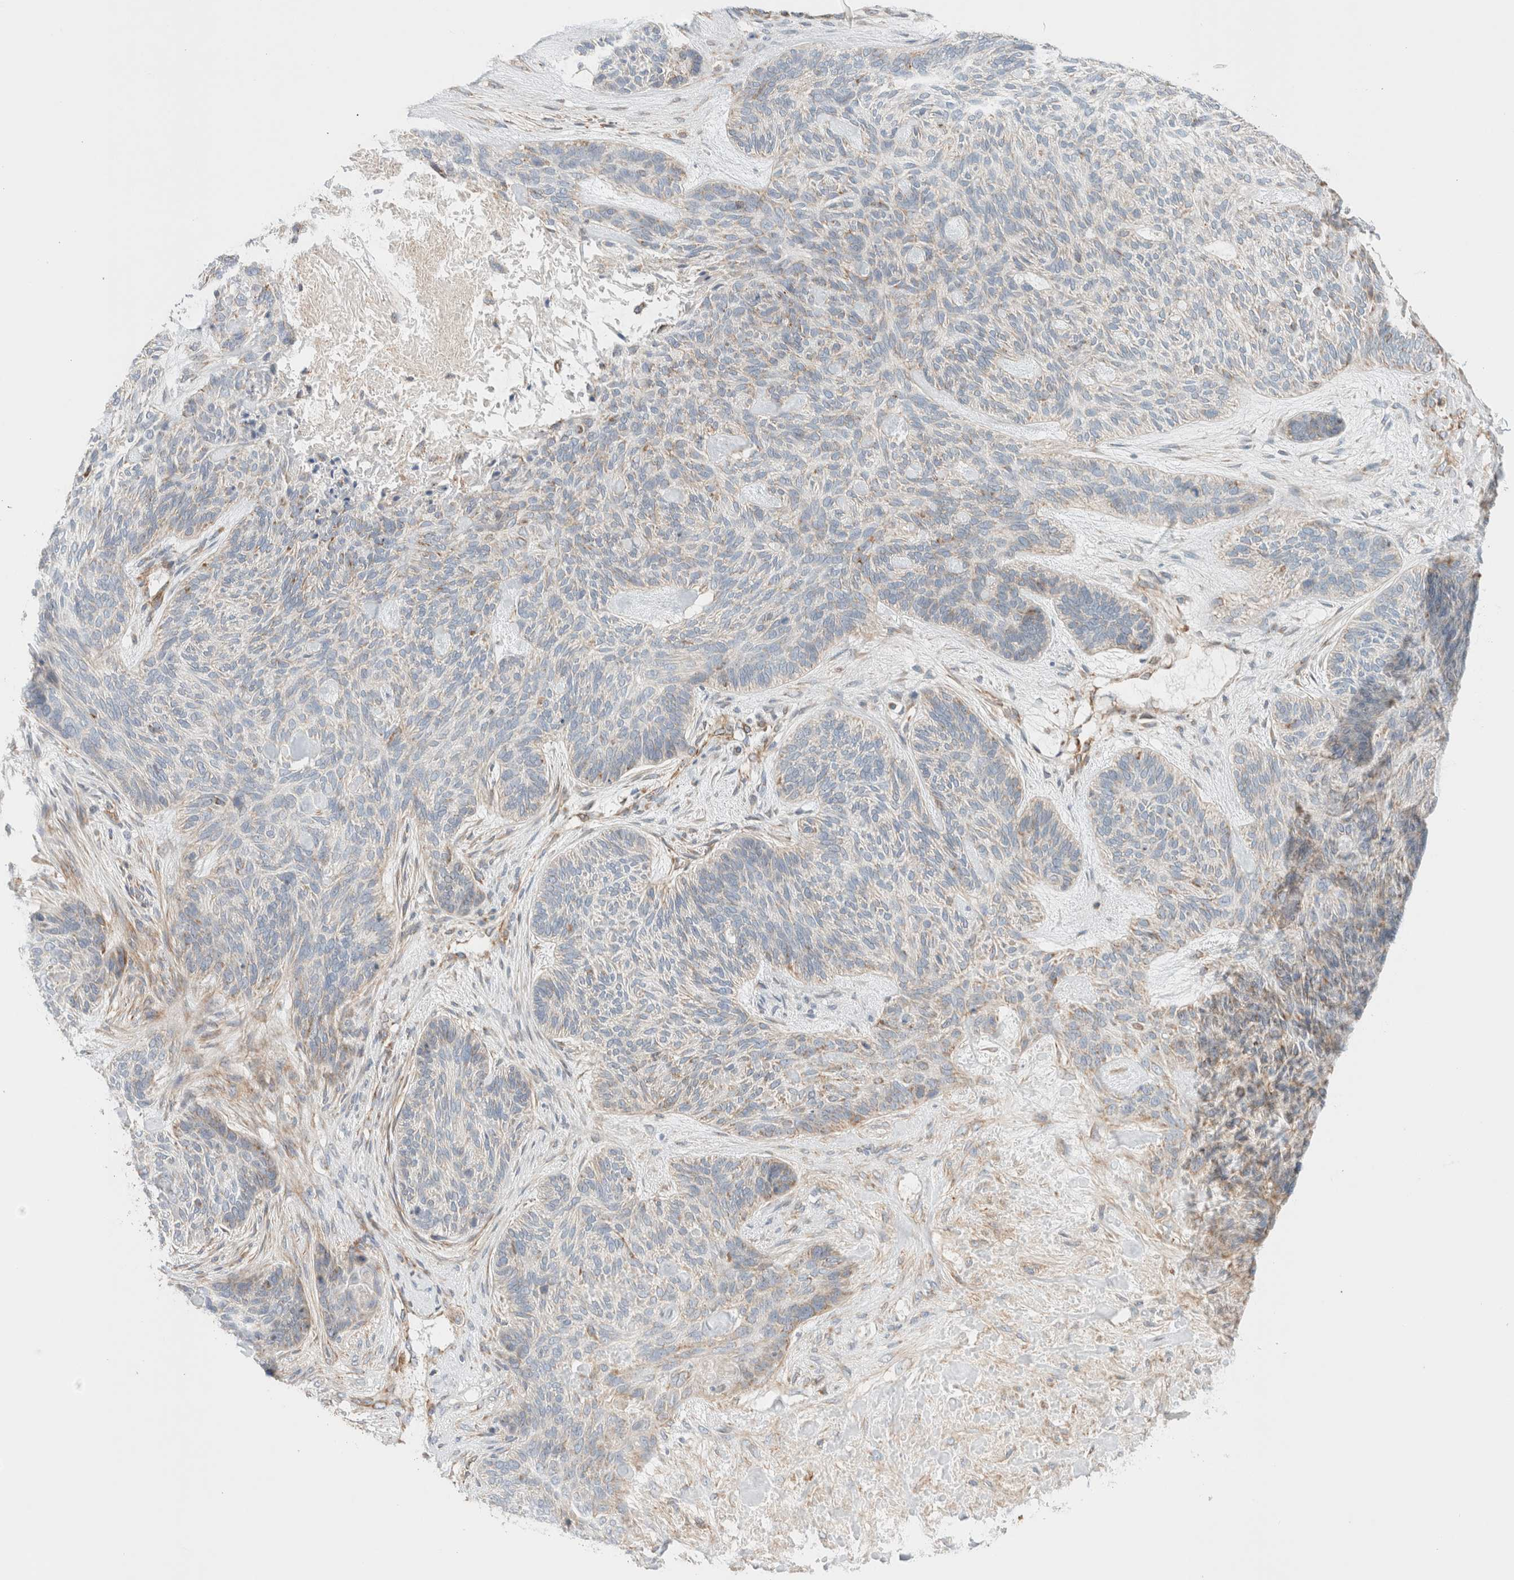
{"staining": {"intensity": "weak", "quantity": "<25%", "location": "cytoplasmic/membranous"}, "tissue": "skin cancer", "cell_type": "Tumor cells", "image_type": "cancer", "snomed": [{"axis": "morphology", "description": "Basal cell carcinoma"}, {"axis": "topography", "description": "Skin"}], "caption": "Protein analysis of skin cancer (basal cell carcinoma) demonstrates no significant staining in tumor cells.", "gene": "MRM3", "patient": {"sex": "male", "age": 55}}